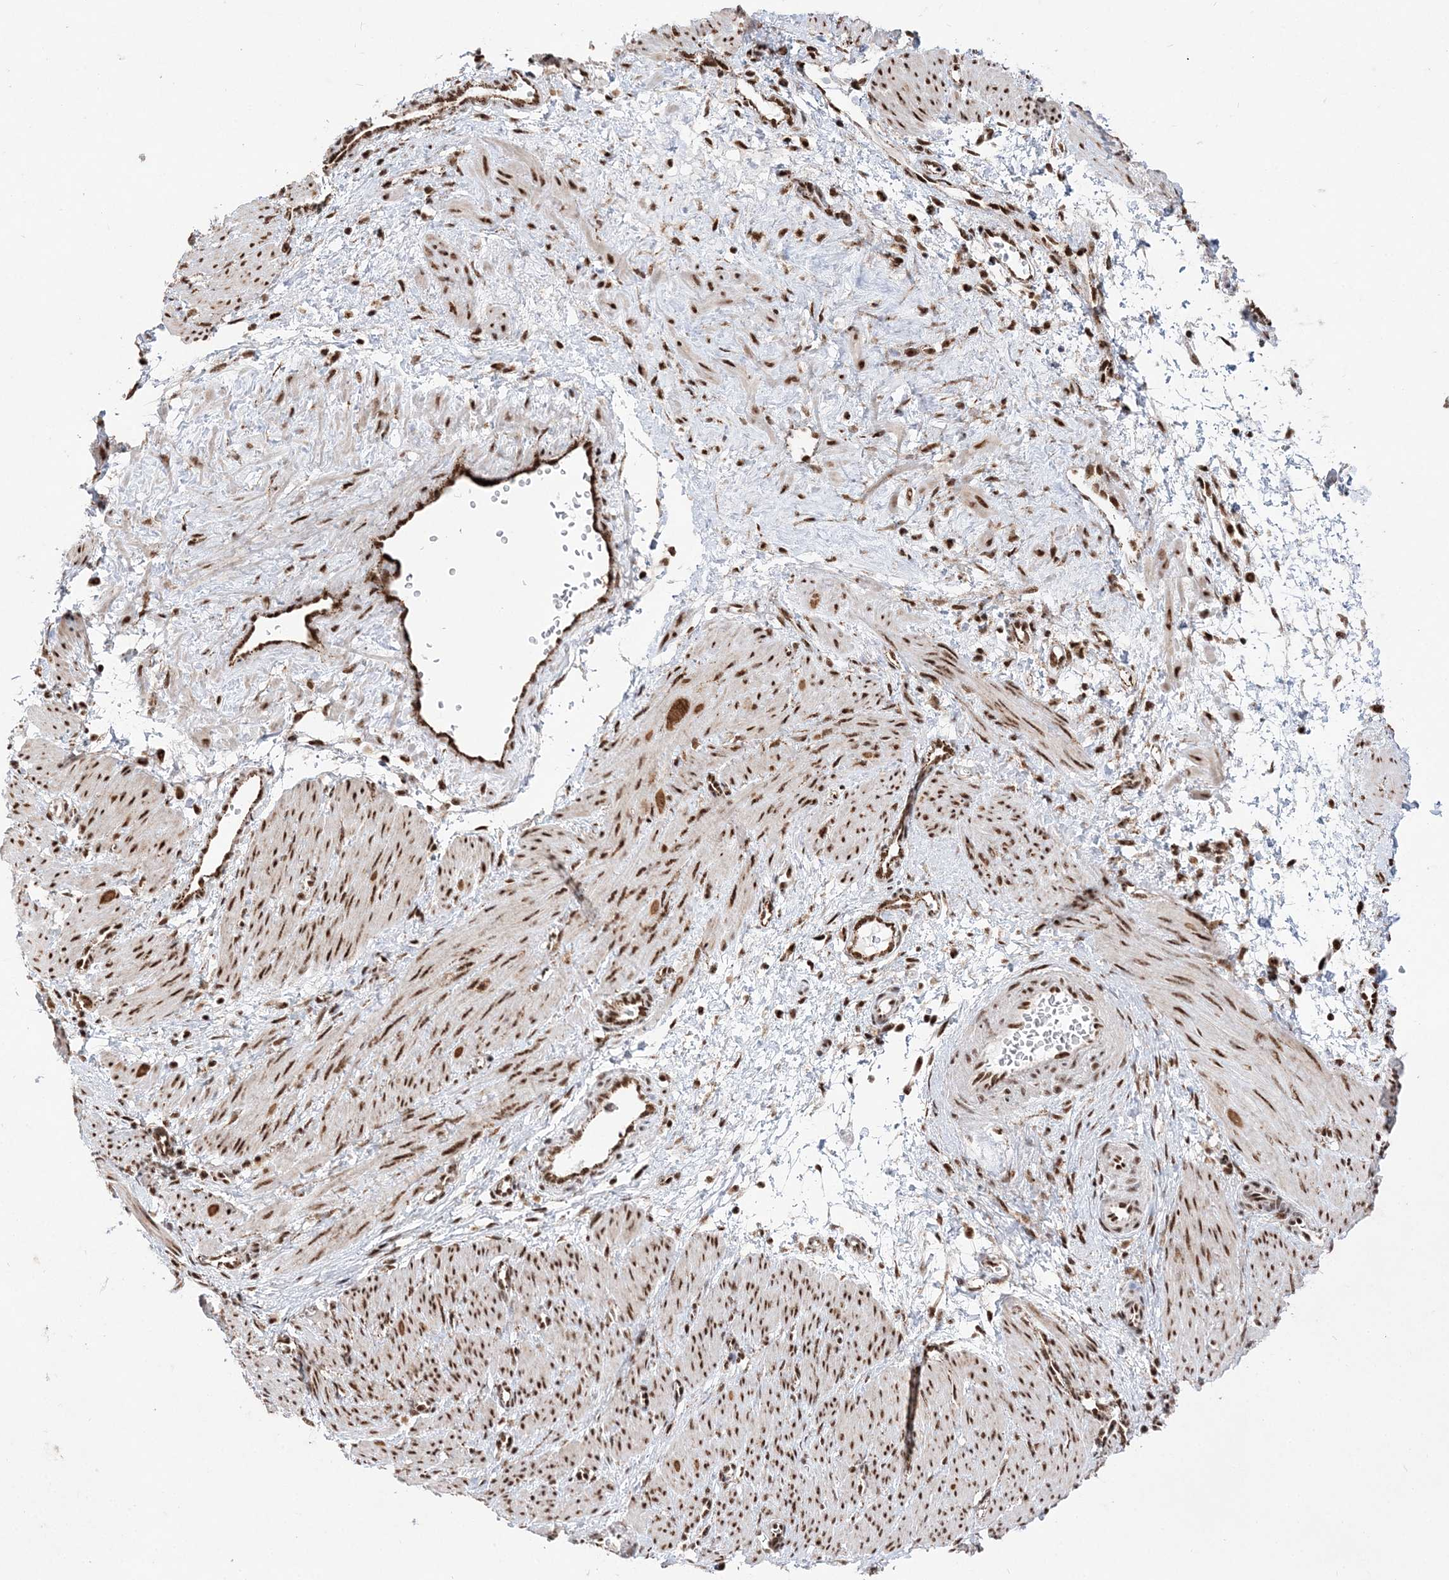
{"staining": {"intensity": "strong", "quantity": ">75%", "location": "nuclear"}, "tissue": "smooth muscle", "cell_type": "Smooth muscle cells", "image_type": "normal", "snomed": [{"axis": "morphology", "description": "Normal tissue, NOS"}, {"axis": "topography", "description": "Endometrium"}], "caption": "This is a micrograph of immunohistochemistry (IHC) staining of normal smooth muscle, which shows strong staining in the nuclear of smooth muscle cells.", "gene": "RBM17", "patient": {"sex": "female", "age": 33}}